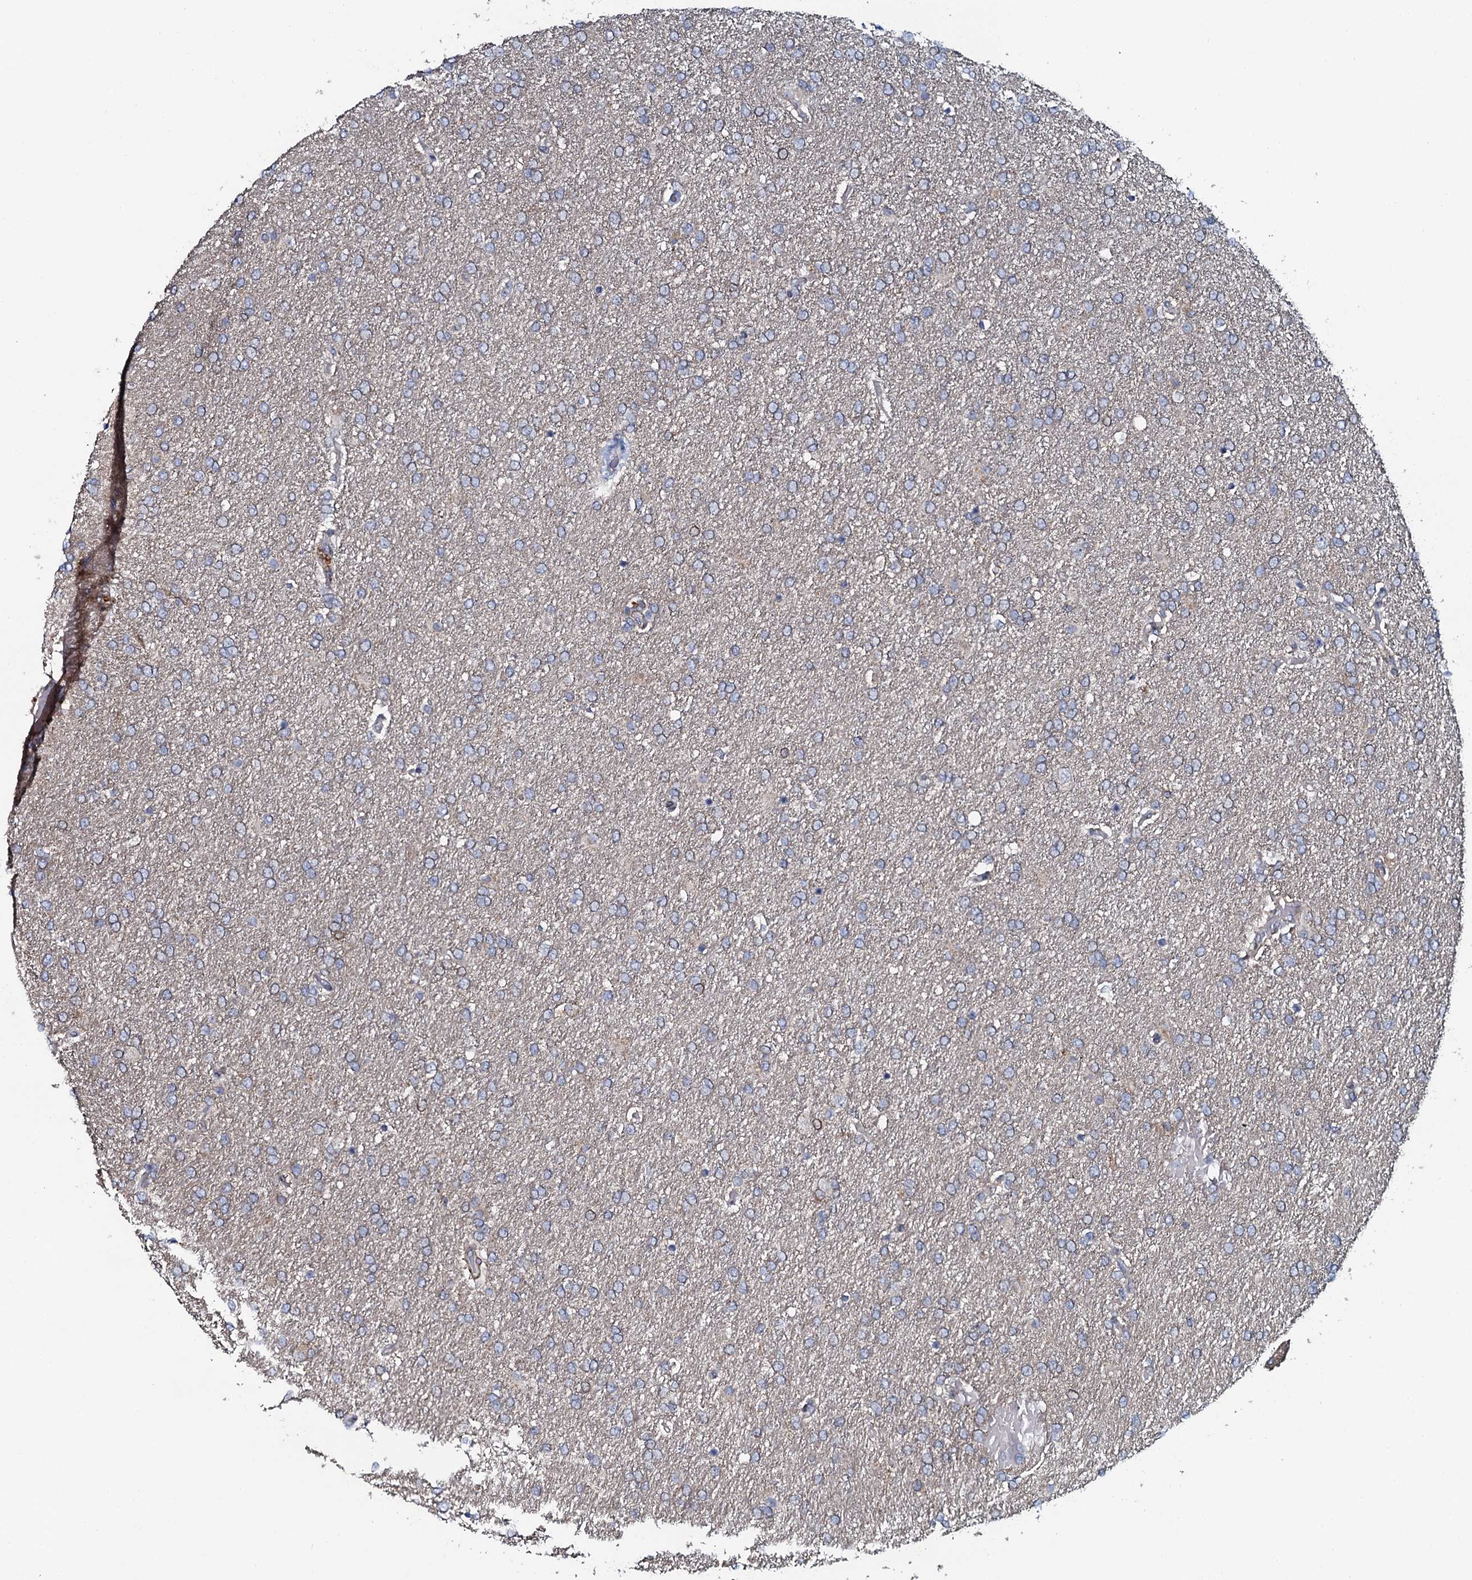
{"staining": {"intensity": "weak", "quantity": "<25%", "location": "cytoplasmic/membranous"}, "tissue": "glioma", "cell_type": "Tumor cells", "image_type": "cancer", "snomed": [{"axis": "morphology", "description": "Glioma, malignant, High grade"}, {"axis": "topography", "description": "Brain"}], "caption": "A histopathology image of human malignant high-grade glioma is negative for staining in tumor cells.", "gene": "KCTD4", "patient": {"sex": "male", "age": 72}}